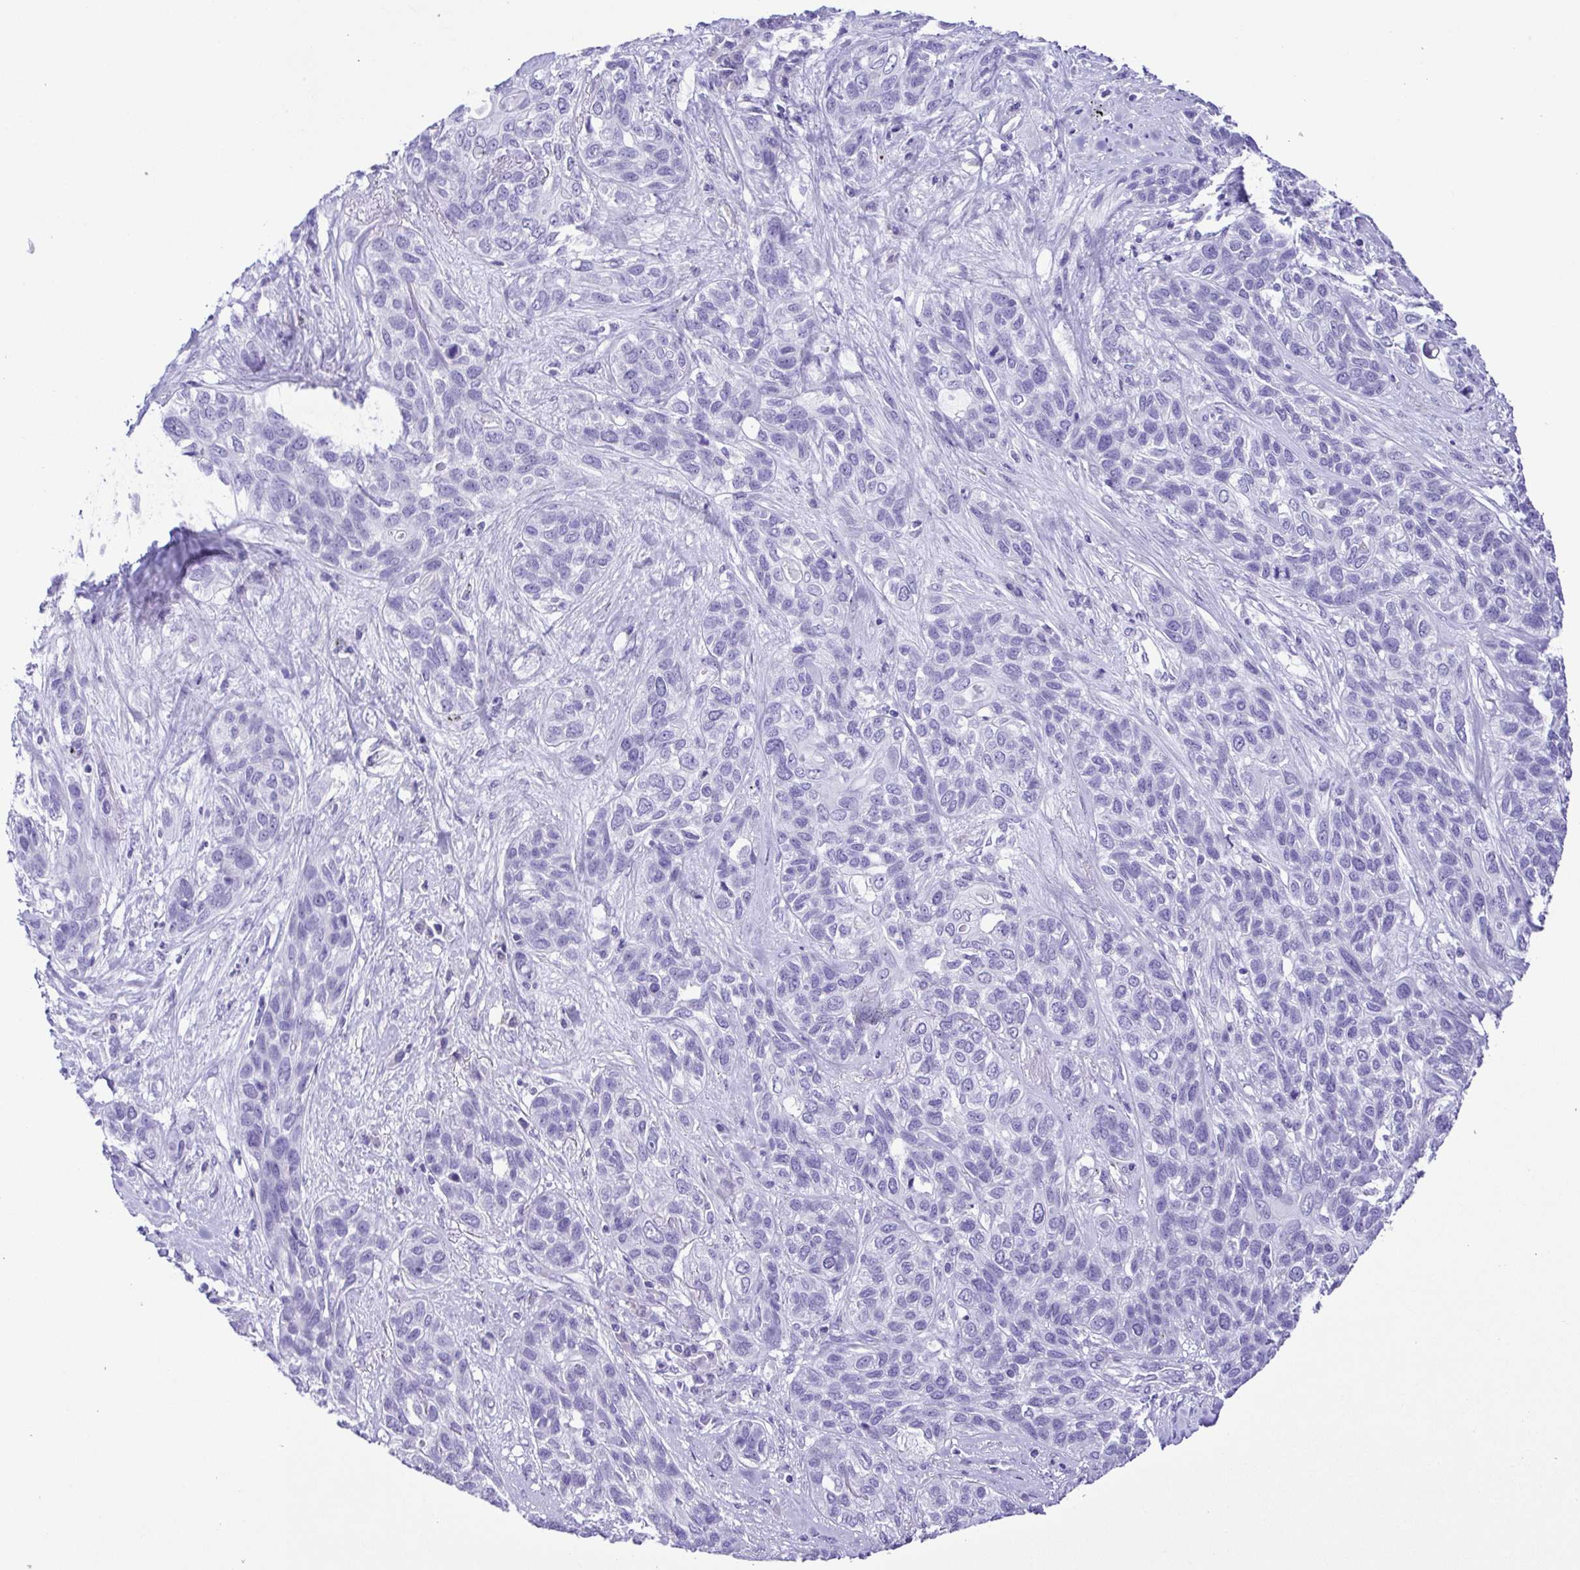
{"staining": {"intensity": "negative", "quantity": "none", "location": "none"}, "tissue": "lung cancer", "cell_type": "Tumor cells", "image_type": "cancer", "snomed": [{"axis": "morphology", "description": "Squamous cell carcinoma, NOS"}, {"axis": "topography", "description": "Lung"}], "caption": "Image shows no significant protein expression in tumor cells of lung cancer (squamous cell carcinoma).", "gene": "PAK3", "patient": {"sex": "female", "age": 70}}